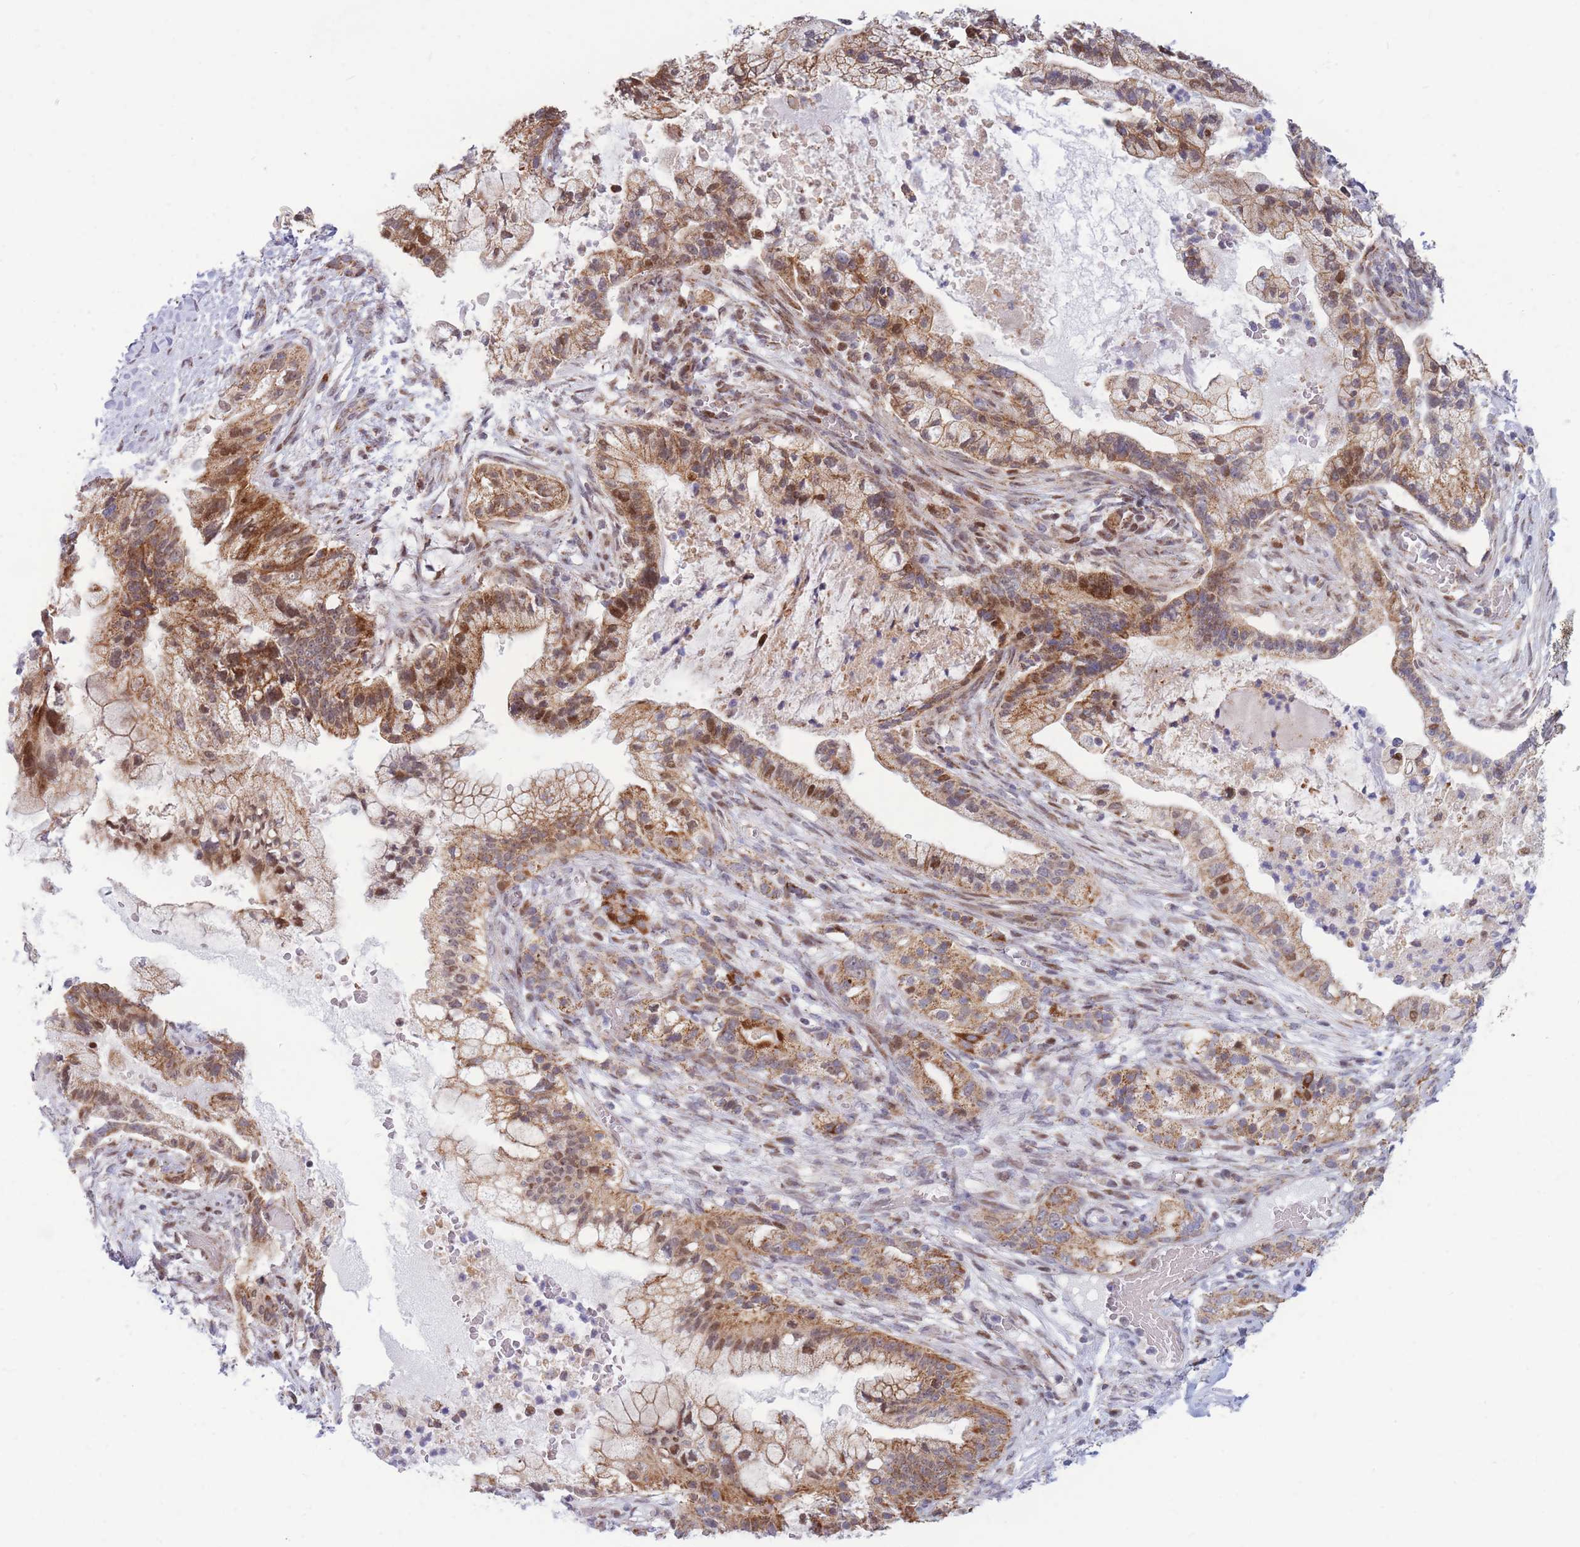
{"staining": {"intensity": "moderate", "quantity": ">75%", "location": "cytoplasmic/membranous"}, "tissue": "pancreatic cancer", "cell_type": "Tumor cells", "image_type": "cancer", "snomed": [{"axis": "morphology", "description": "Adenocarcinoma, NOS"}, {"axis": "topography", "description": "Pancreas"}], "caption": "Immunohistochemical staining of adenocarcinoma (pancreatic) shows moderate cytoplasmic/membranous protein positivity in about >75% of tumor cells. Ihc stains the protein of interest in brown and the nuclei are stained blue.", "gene": "MOB4", "patient": {"sex": "male", "age": 44}}